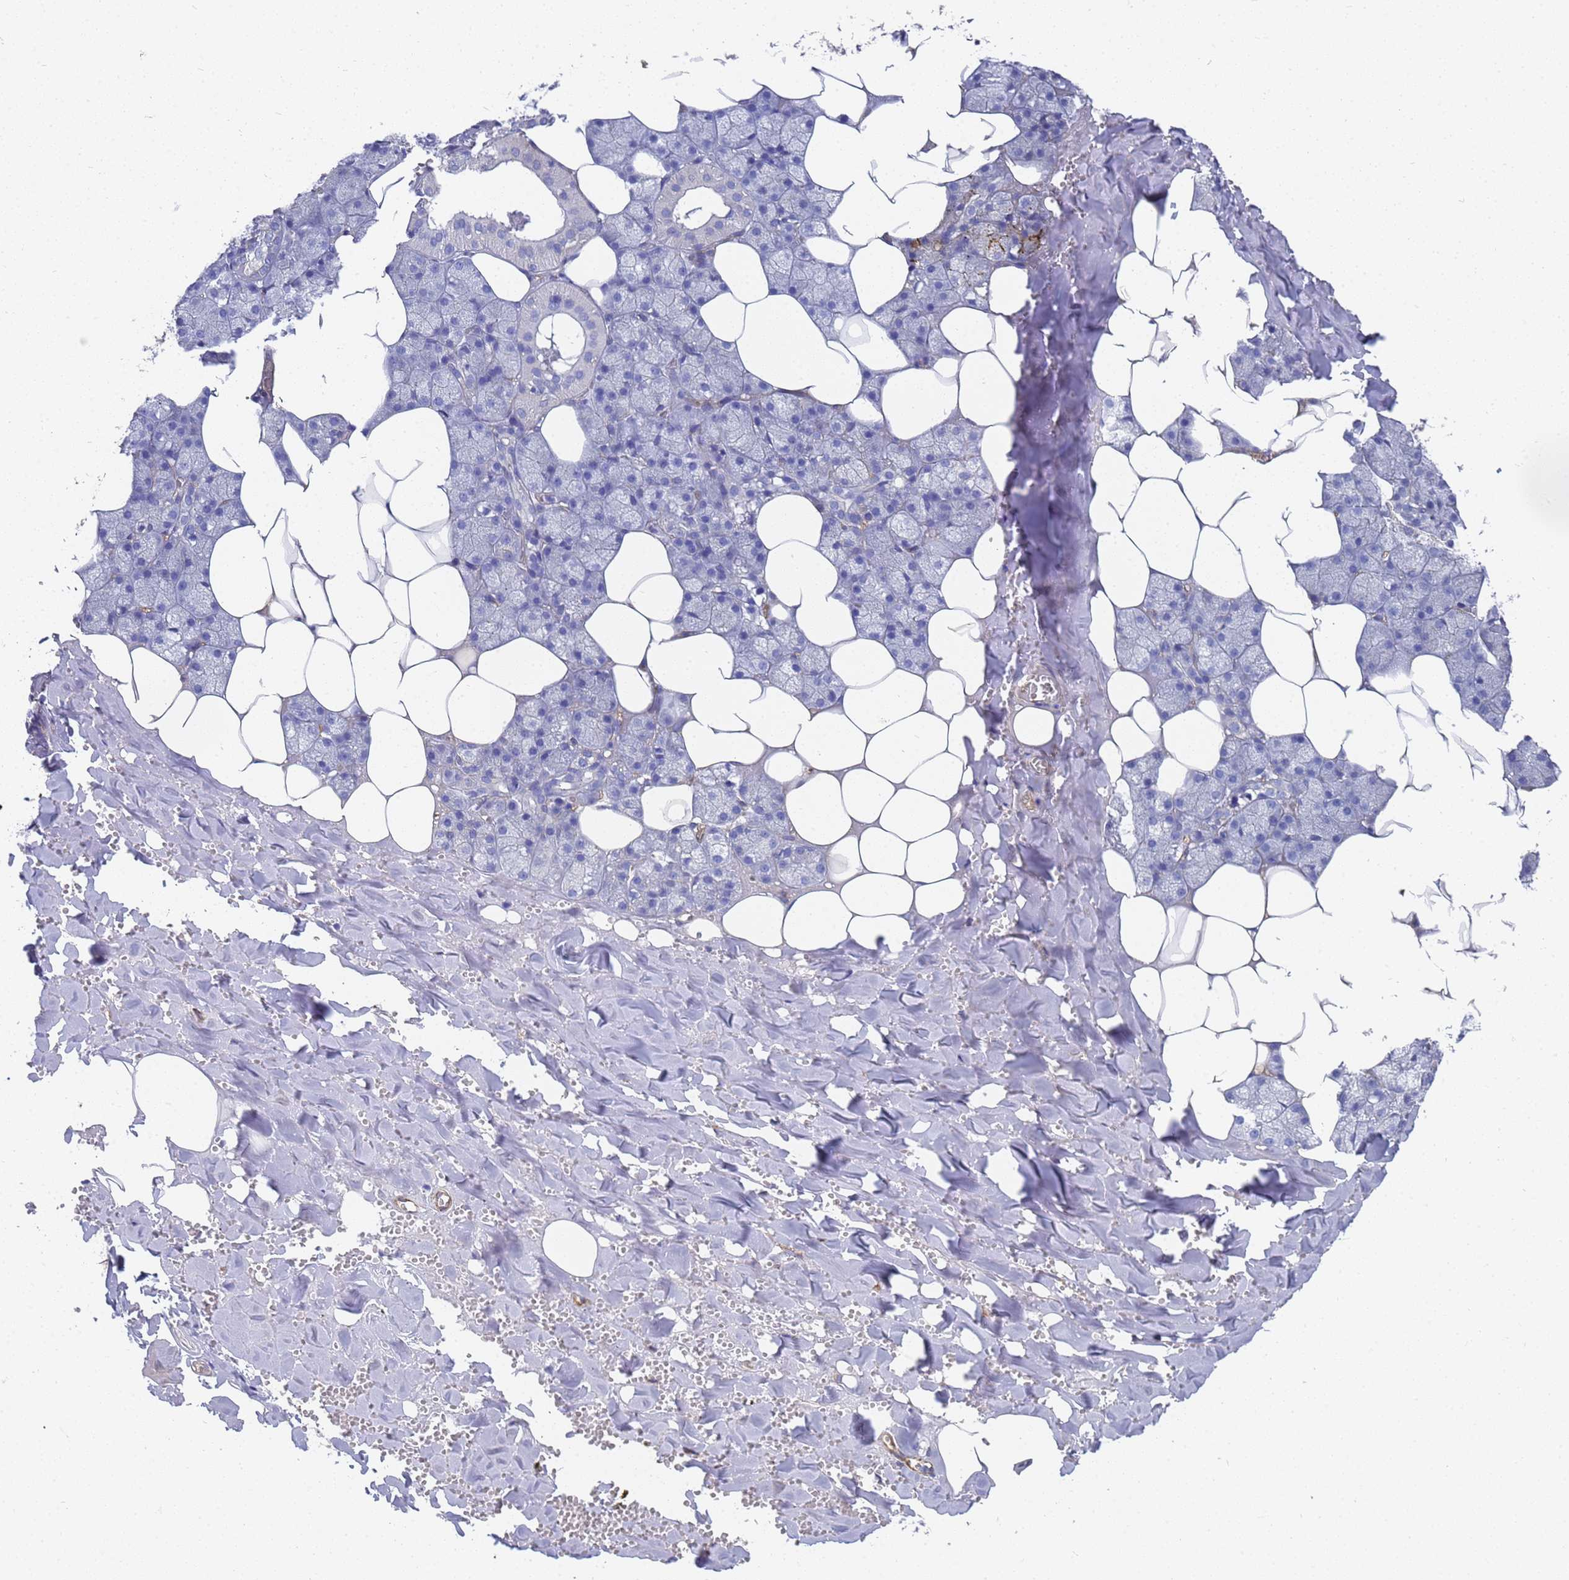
{"staining": {"intensity": "negative", "quantity": "none", "location": "none"}, "tissue": "salivary gland", "cell_type": "Glandular cells", "image_type": "normal", "snomed": [{"axis": "morphology", "description": "Normal tissue, NOS"}, {"axis": "topography", "description": "Salivary gland"}], "caption": "DAB immunohistochemical staining of normal human salivary gland reveals no significant staining in glandular cells.", "gene": "ENSG00000198211", "patient": {"sex": "male", "age": 62}}